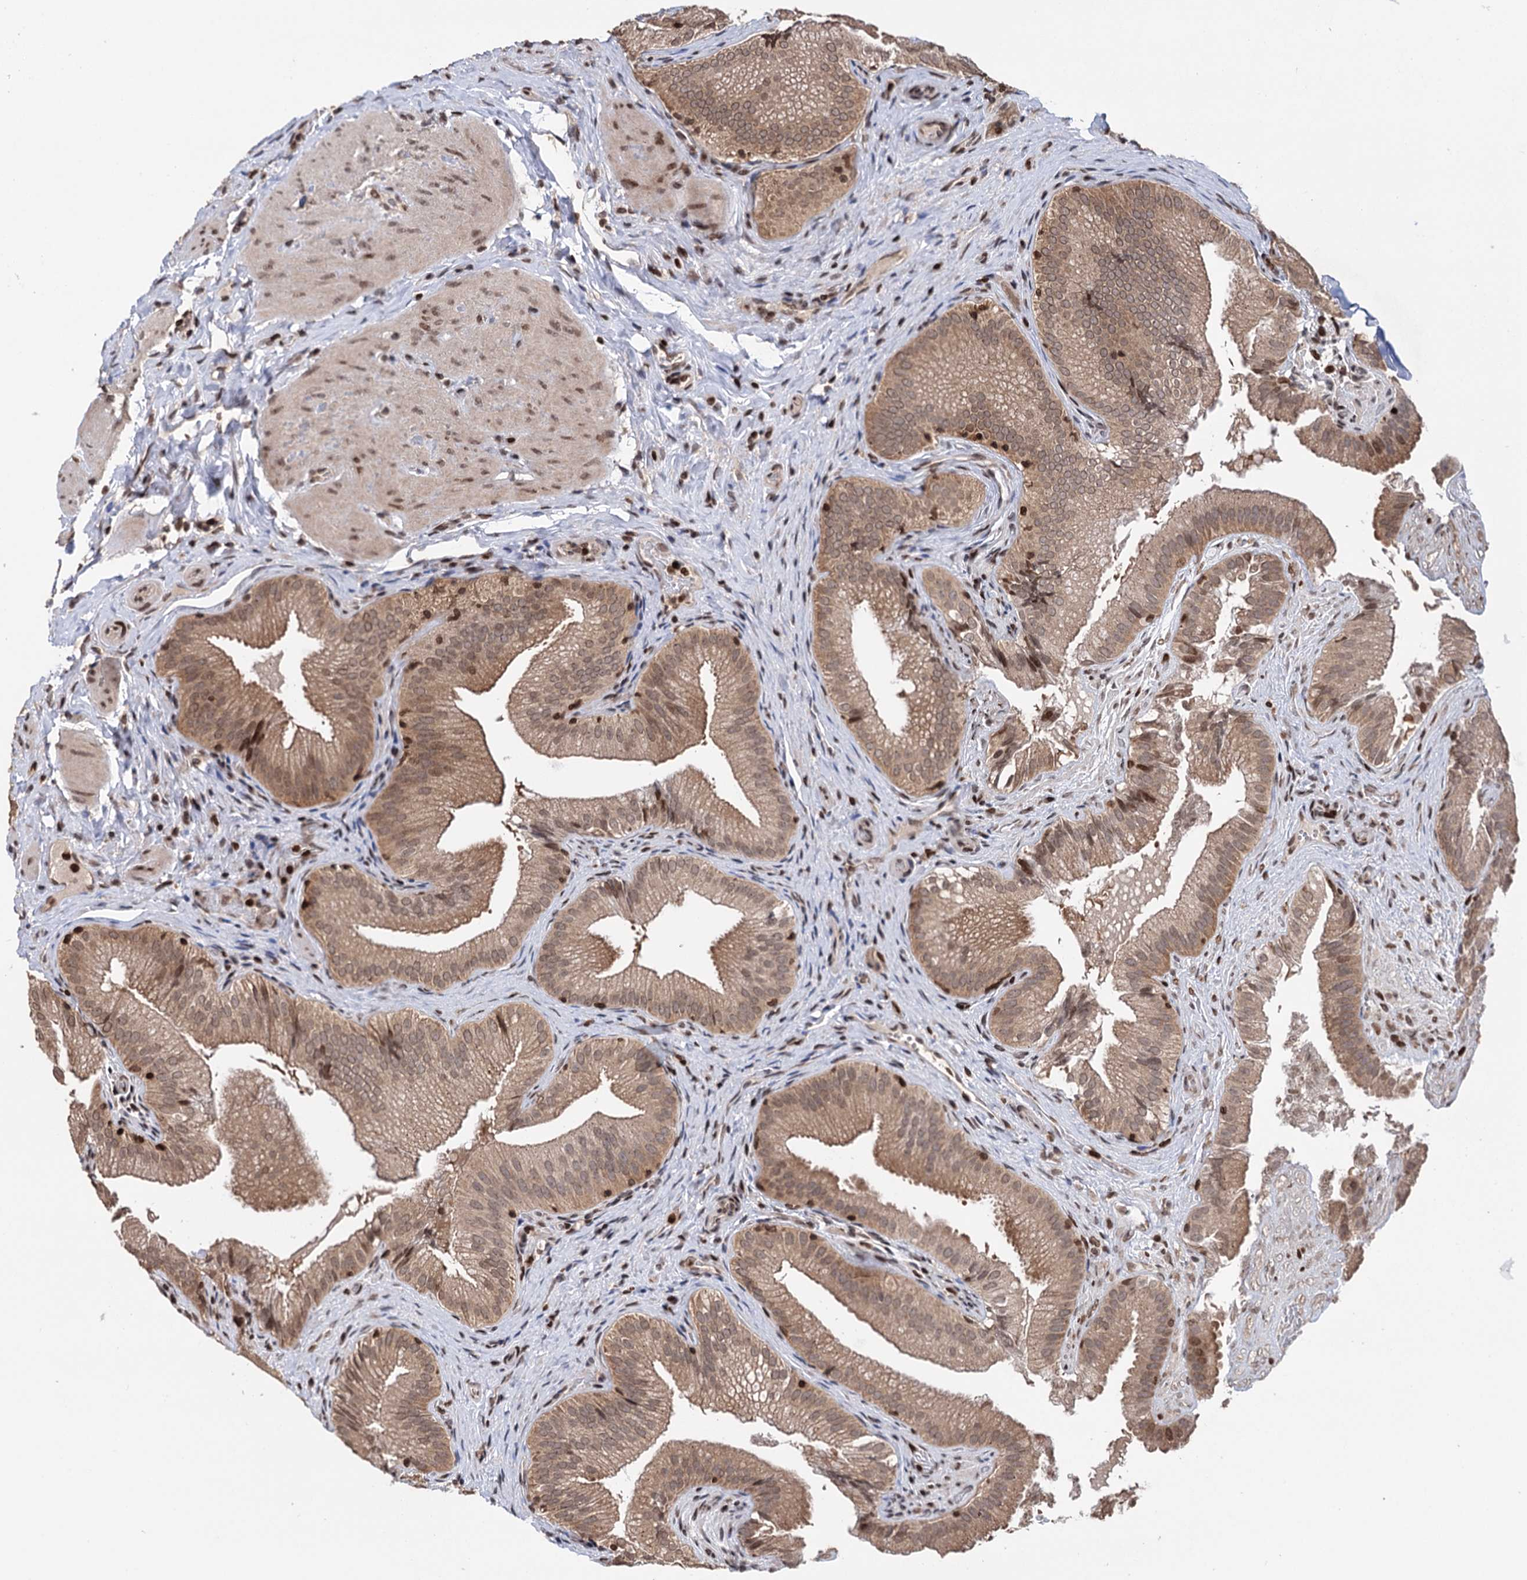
{"staining": {"intensity": "moderate", "quantity": ">75%", "location": "cytoplasmic/membranous,nuclear"}, "tissue": "gallbladder", "cell_type": "Glandular cells", "image_type": "normal", "snomed": [{"axis": "morphology", "description": "Normal tissue, NOS"}, {"axis": "topography", "description": "Gallbladder"}], "caption": "Immunohistochemistry histopathology image of benign gallbladder: human gallbladder stained using immunohistochemistry displays medium levels of moderate protein expression localized specifically in the cytoplasmic/membranous,nuclear of glandular cells, appearing as a cytoplasmic/membranous,nuclear brown color.", "gene": "CCDC77", "patient": {"sex": "female", "age": 30}}